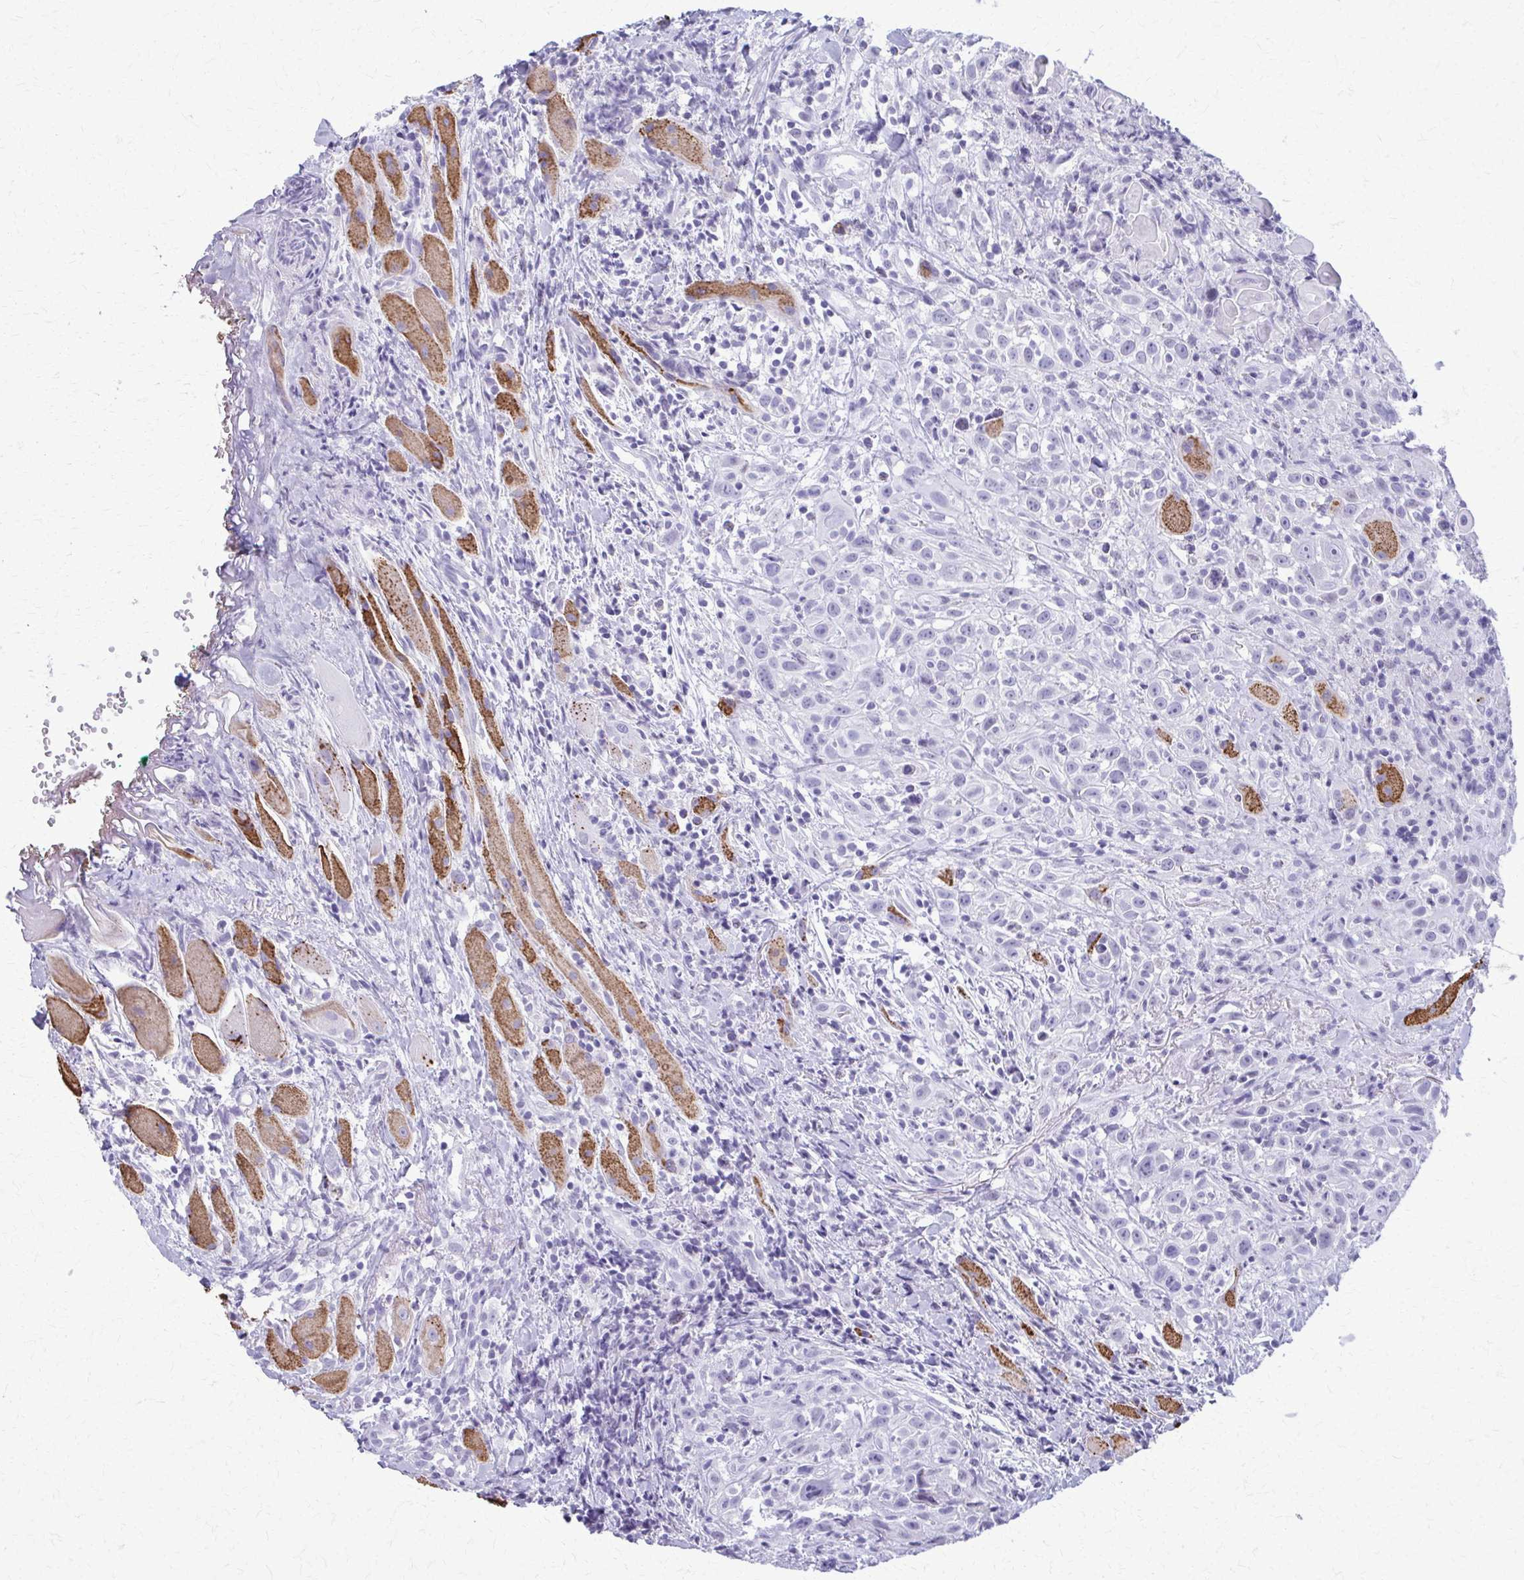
{"staining": {"intensity": "negative", "quantity": "none", "location": "none"}, "tissue": "head and neck cancer", "cell_type": "Tumor cells", "image_type": "cancer", "snomed": [{"axis": "morphology", "description": "Squamous cell carcinoma, NOS"}, {"axis": "topography", "description": "Head-Neck"}], "caption": "A histopathology image of head and neck cancer stained for a protein displays no brown staining in tumor cells. (DAB (3,3'-diaminobenzidine) IHC visualized using brightfield microscopy, high magnification).", "gene": "ACSM2B", "patient": {"sex": "female", "age": 95}}